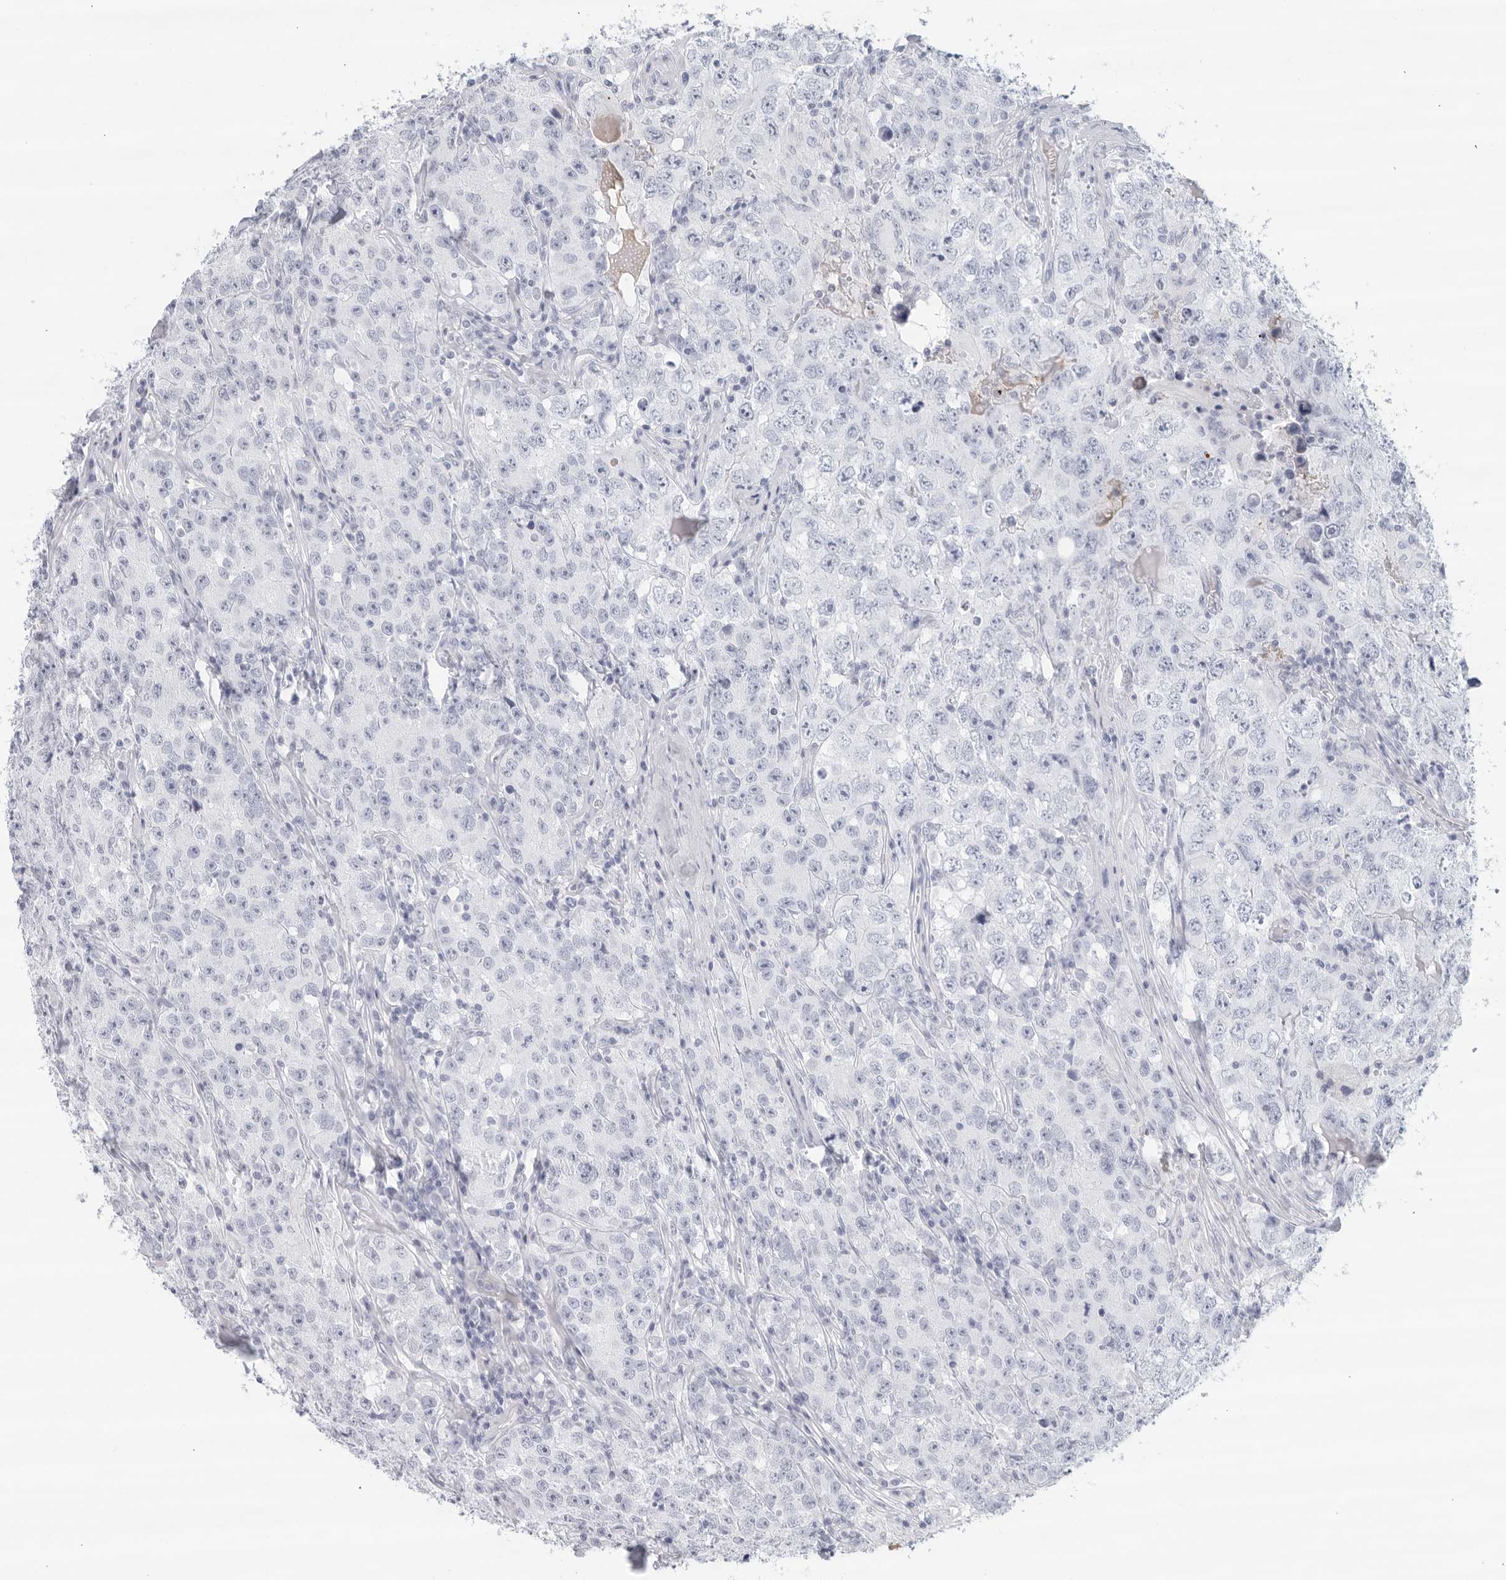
{"staining": {"intensity": "negative", "quantity": "none", "location": "none"}, "tissue": "testis cancer", "cell_type": "Tumor cells", "image_type": "cancer", "snomed": [{"axis": "morphology", "description": "Seminoma, NOS"}, {"axis": "morphology", "description": "Carcinoma, Embryonal, NOS"}, {"axis": "topography", "description": "Testis"}], "caption": "IHC photomicrograph of neoplastic tissue: seminoma (testis) stained with DAB (3,3'-diaminobenzidine) exhibits no significant protein expression in tumor cells.", "gene": "FGG", "patient": {"sex": "male", "age": 43}}